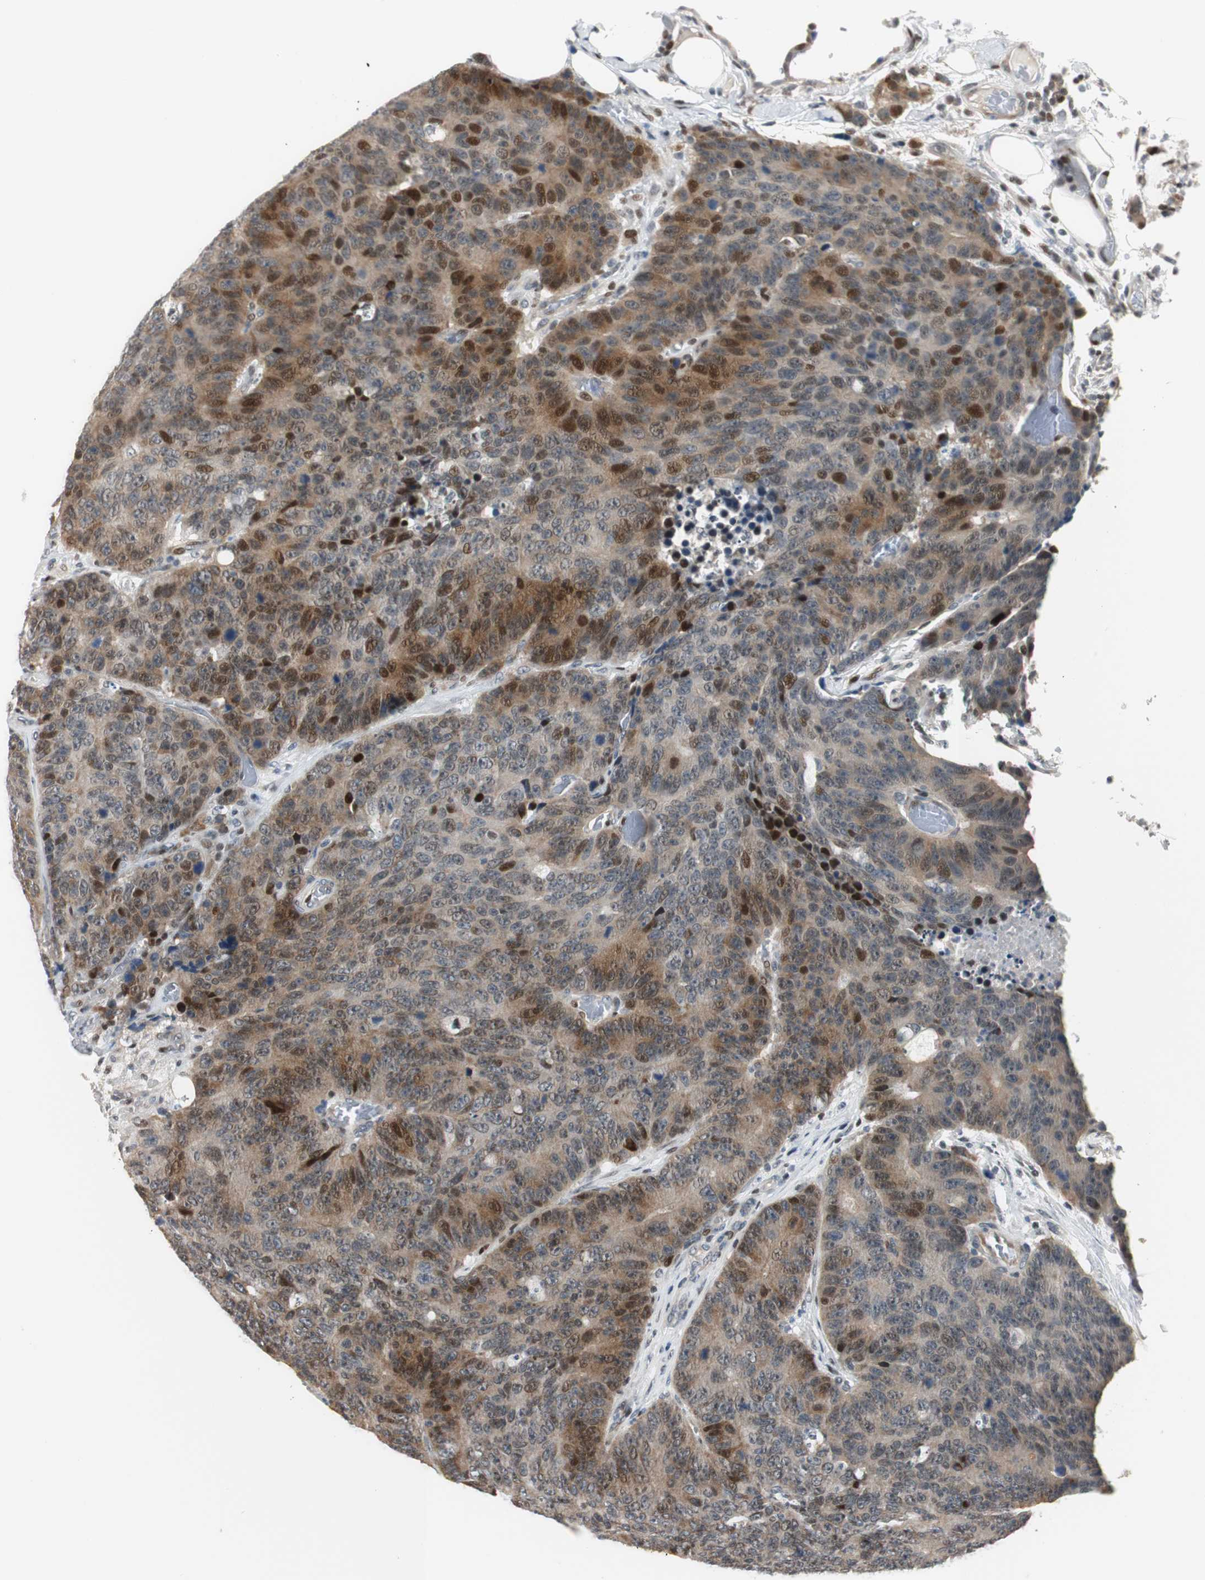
{"staining": {"intensity": "strong", "quantity": "25%-75%", "location": "cytoplasmic/membranous,nuclear"}, "tissue": "colorectal cancer", "cell_type": "Tumor cells", "image_type": "cancer", "snomed": [{"axis": "morphology", "description": "Adenocarcinoma, NOS"}, {"axis": "topography", "description": "Colon"}], "caption": "Adenocarcinoma (colorectal) stained with a protein marker displays strong staining in tumor cells.", "gene": "RAD1", "patient": {"sex": "female", "age": 86}}